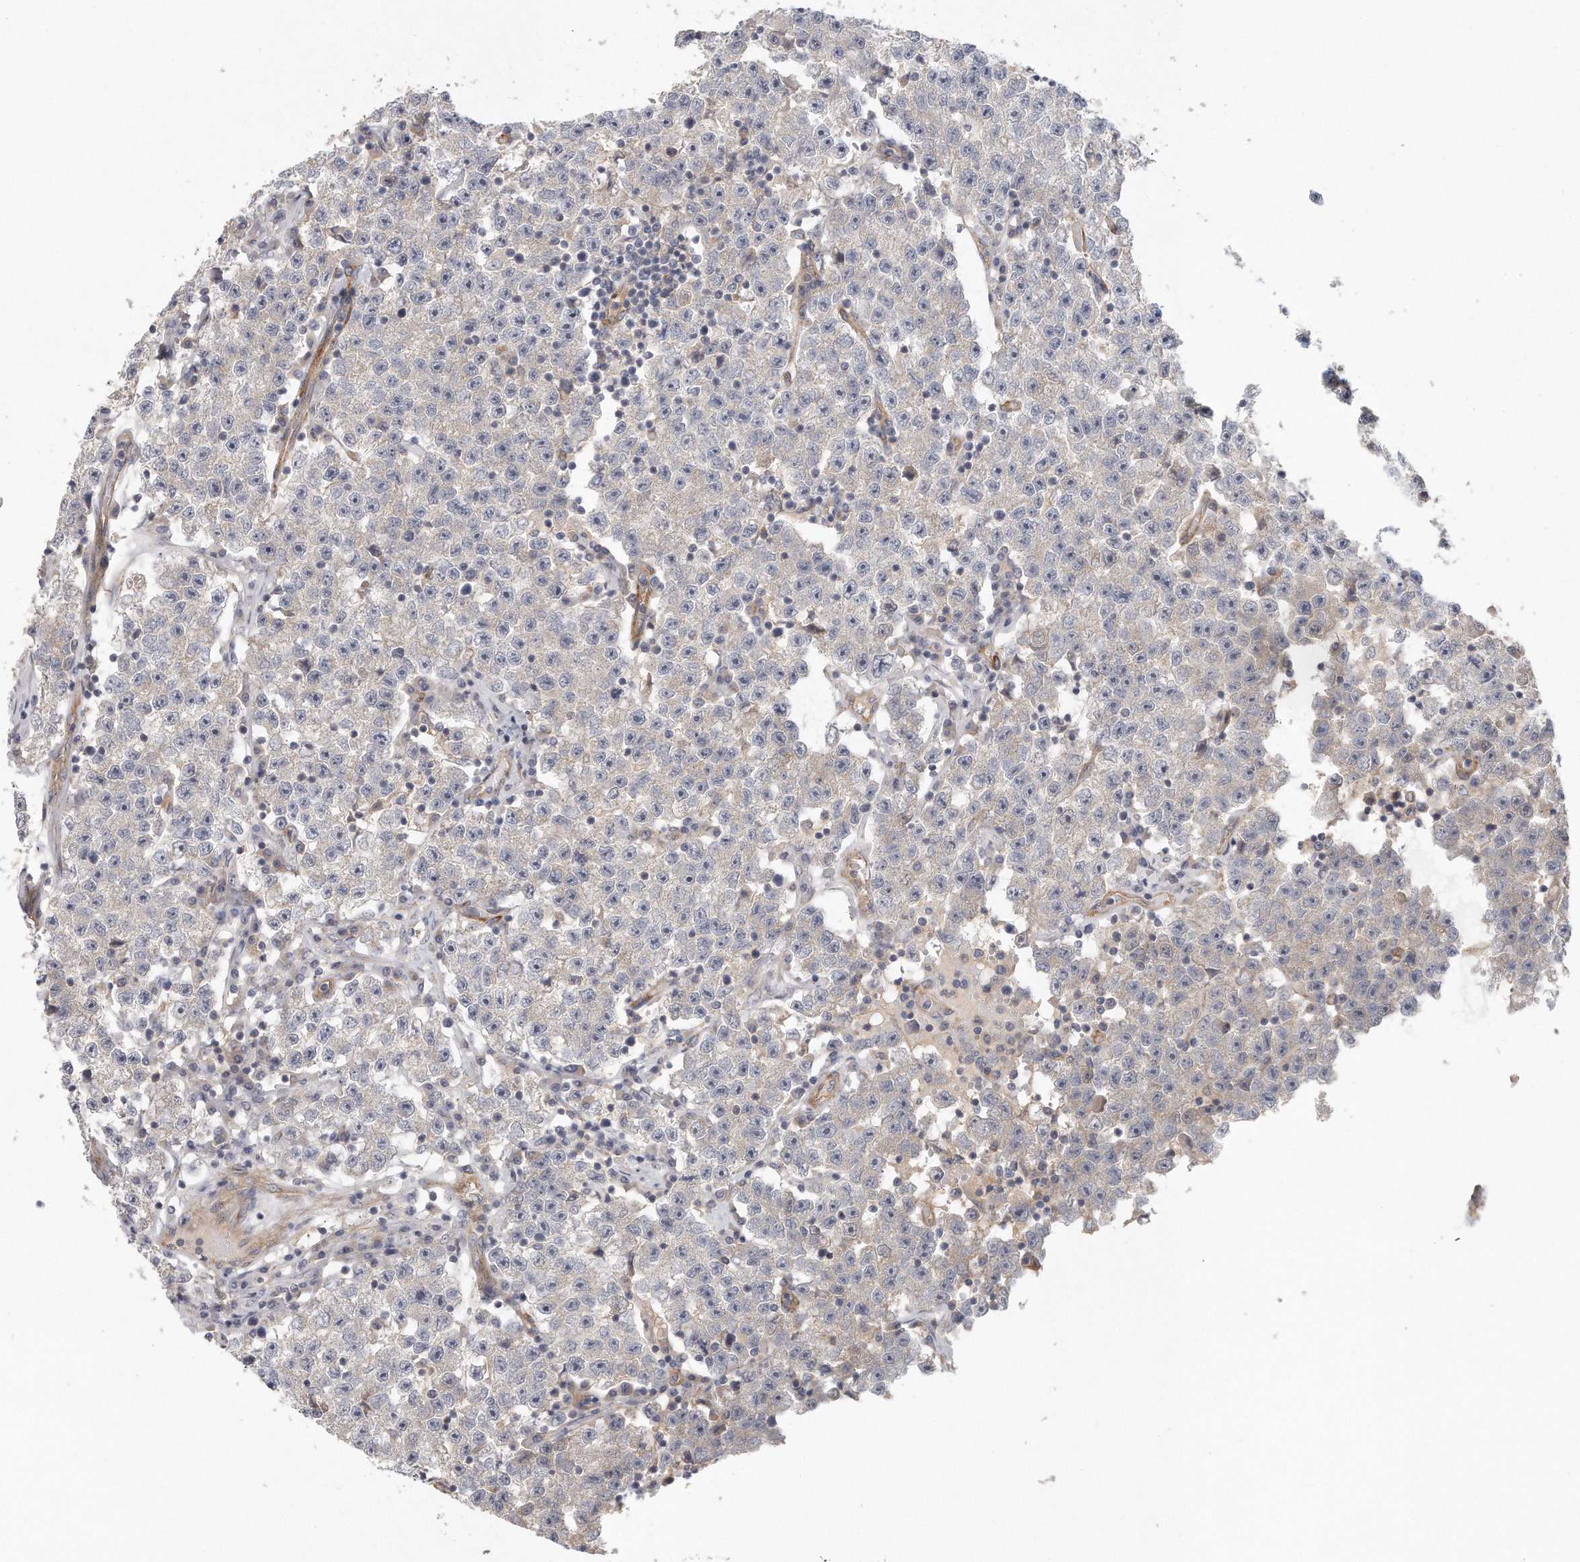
{"staining": {"intensity": "weak", "quantity": "<25%", "location": "cytoplasmic/membranous"}, "tissue": "testis cancer", "cell_type": "Tumor cells", "image_type": "cancer", "snomed": [{"axis": "morphology", "description": "Seminoma, NOS"}, {"axis": "topography", "description": "Testis"}], "caption": "The image exhibits no staining of tumor cells in seminoma (testis).", "gene": "MTERF4", "patient": {"sex": "male", "age": 22}}